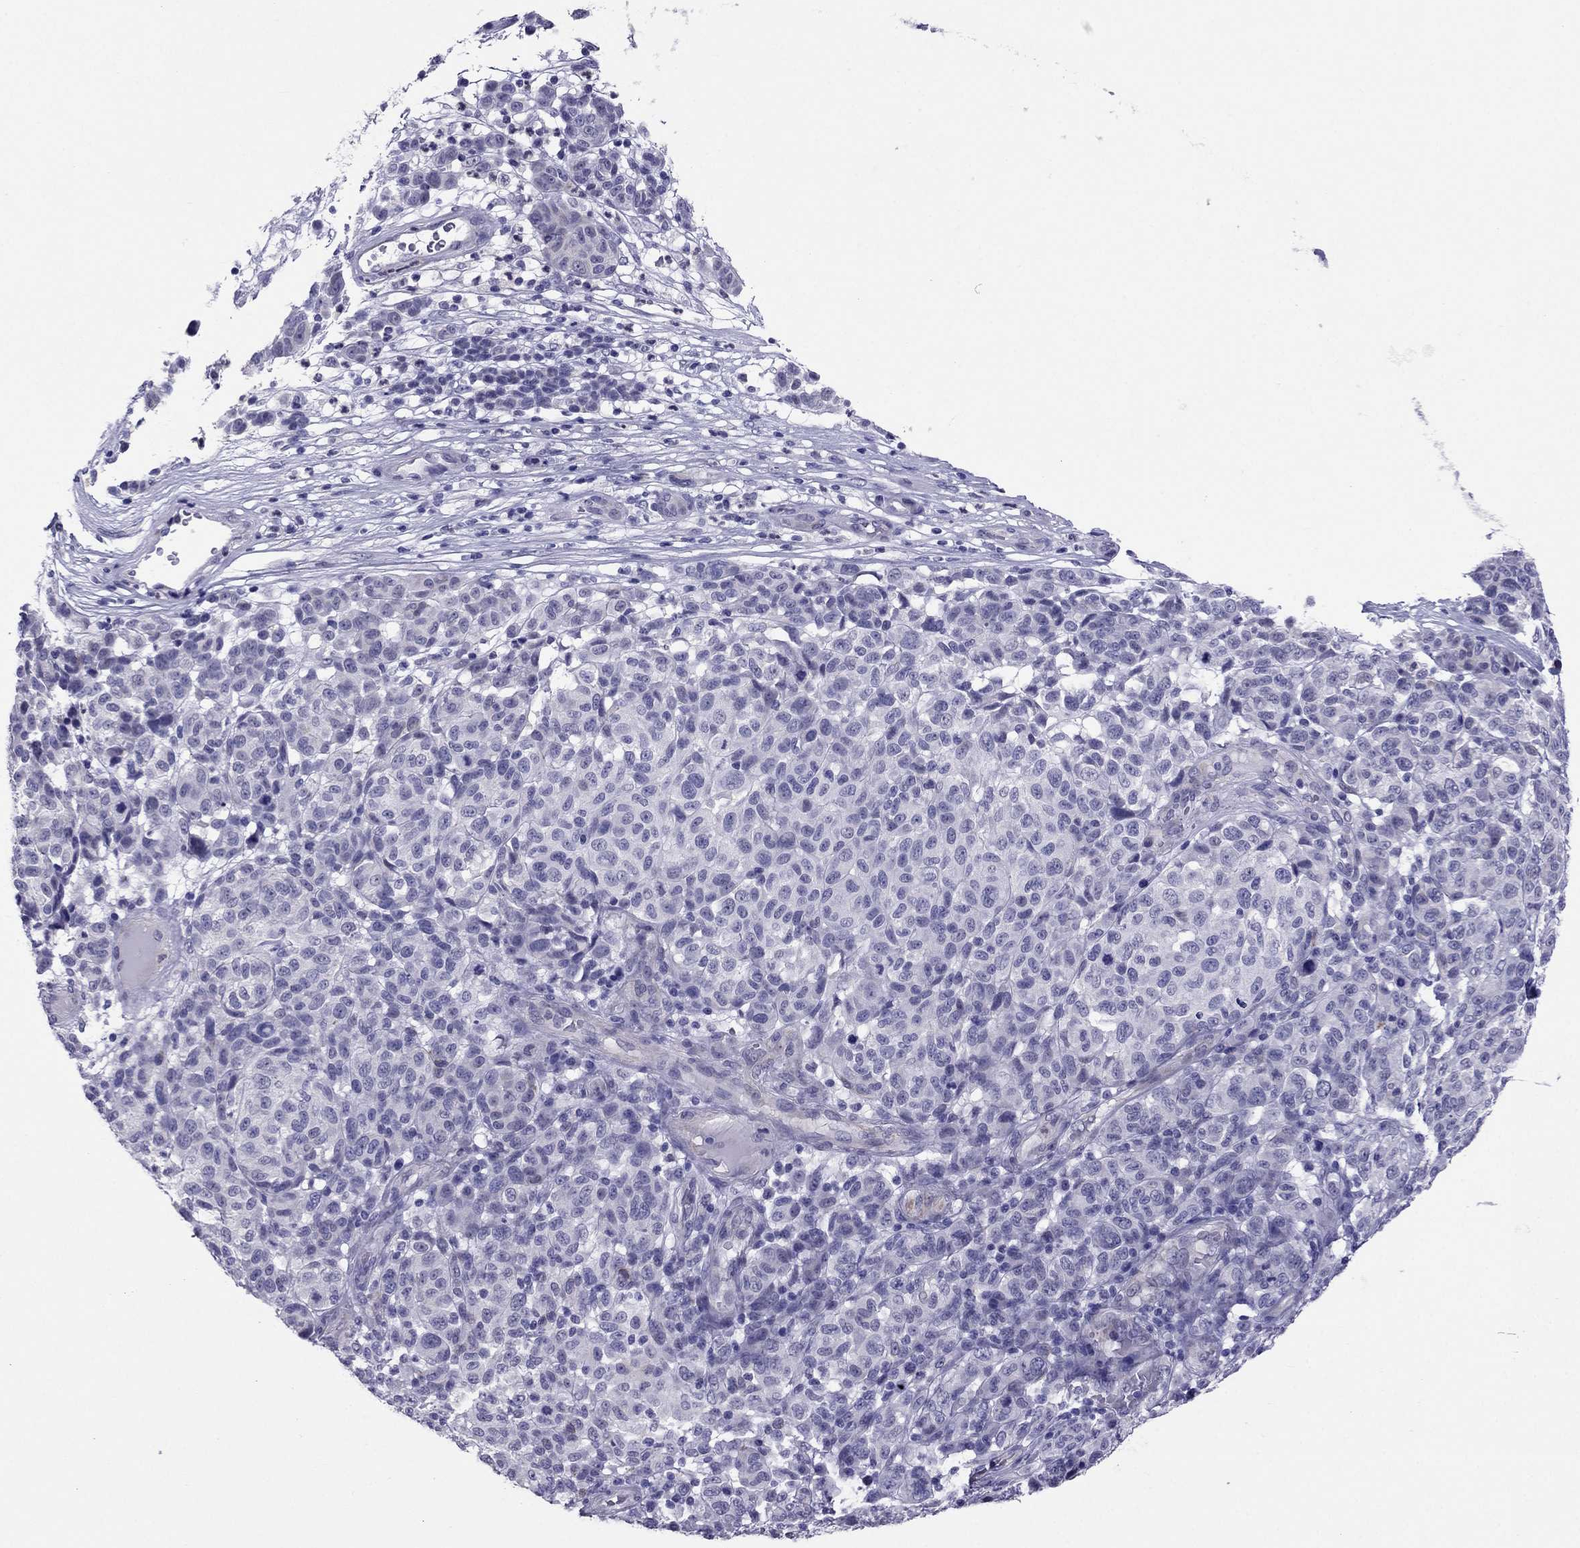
{"staining": {"intensity": "negative", "quantity": "none", "location": "none"}, "tissue": "melanoma", "cell_type": "Tumor cells", "image_type": "cancer", "snomed": [{"axis": "morphology", "description": "Malignant melanoma, NOS"}, {"axis": "topography", "description": "Skin"}], "caption": "Tumor cells are negative for protein expression in human melanoma.", "gene": "CROCC2", "patient": {"sex": "male", "age": 59}}